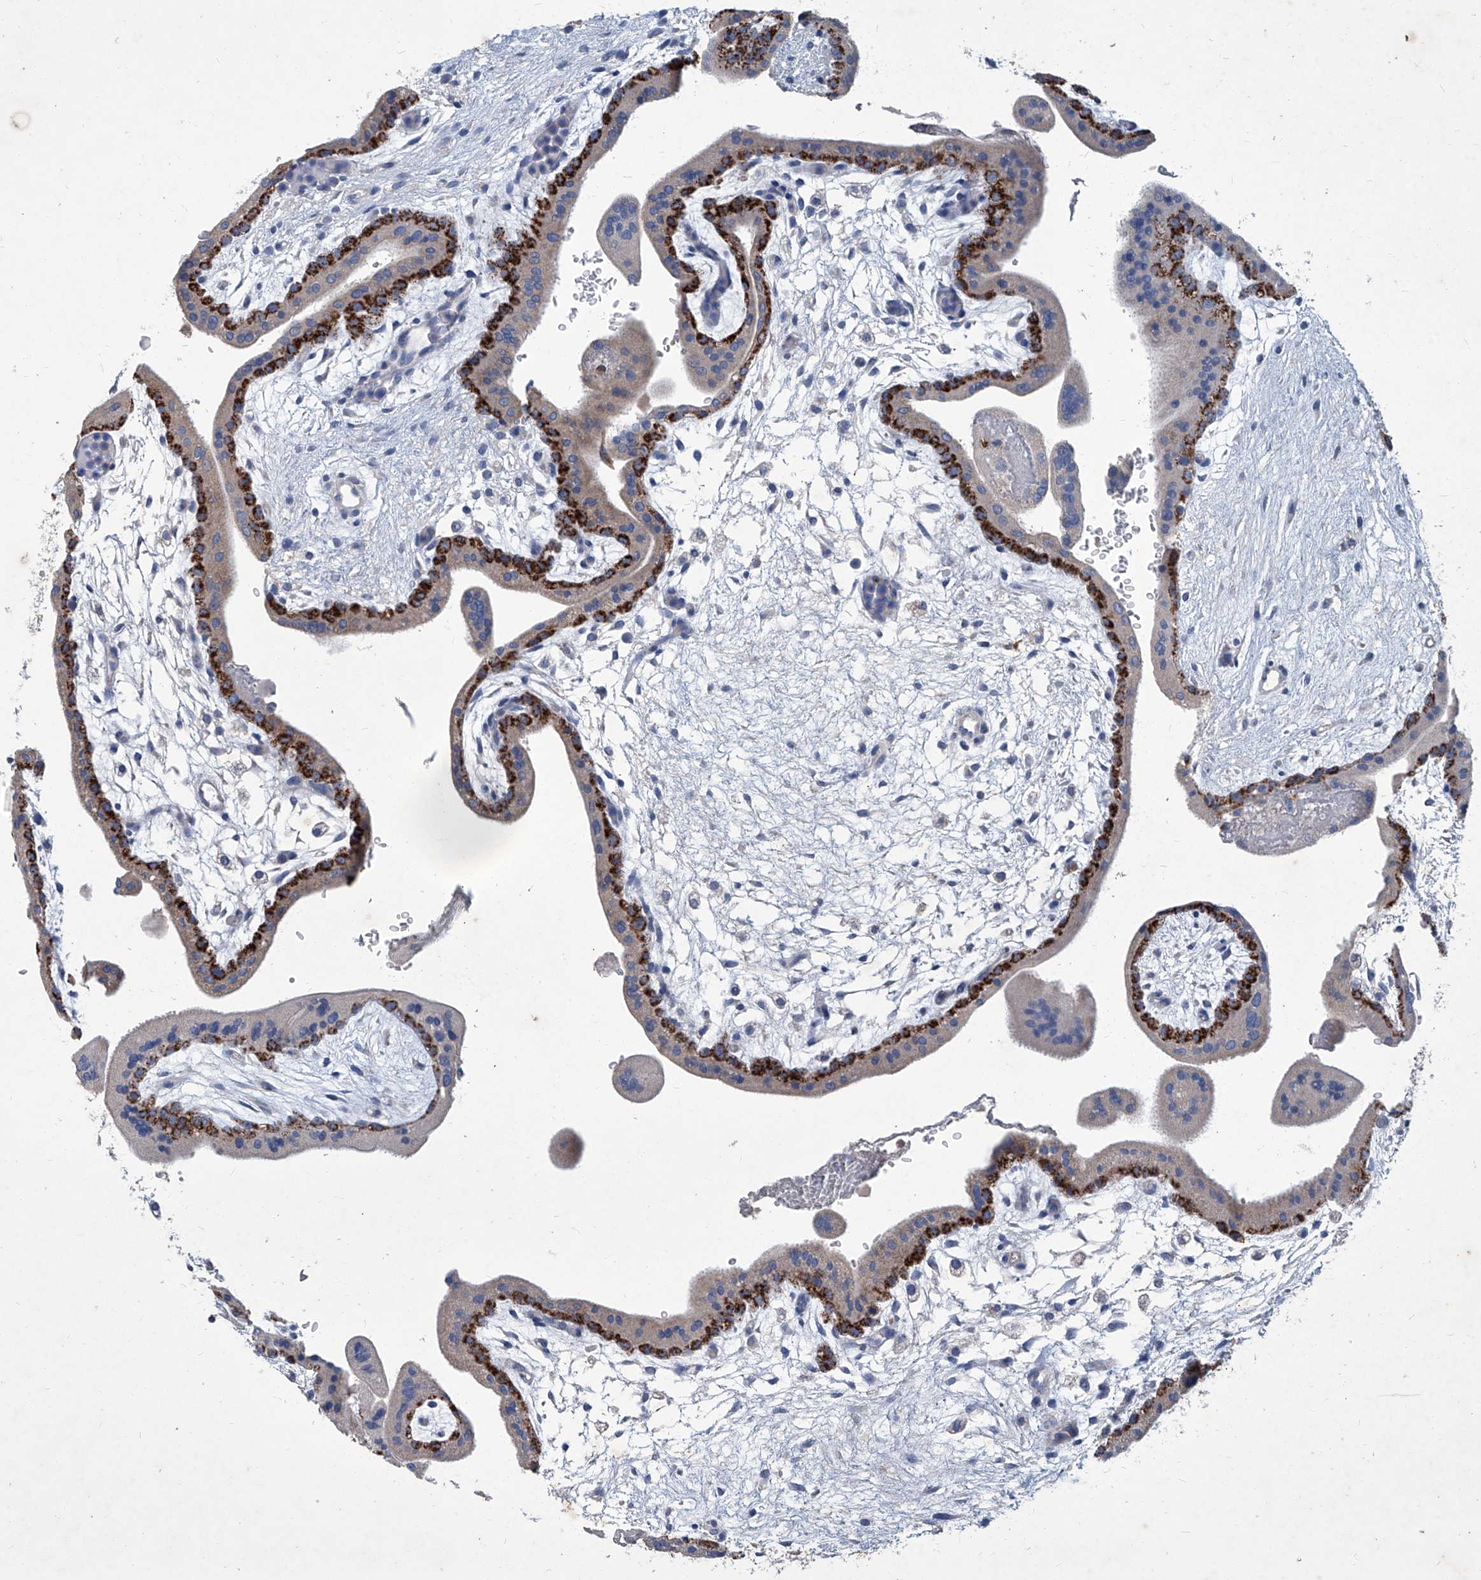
{"staining": {"intensity": "strong", "quantity": "25%-75%", "location": "cytoplasmic/membranous"}, "tissue": "placenta", "cell_type": "Trophoblastic cells", "image_type": "normal", "snomed": [{"axis": "morphology", "description": "Normal tissue, NOS"}, {"axis": "topography", "description": "Placenta"}], "caption": "Immunohistochemical staining of unremarkable human placenta exhibits strong cytoplasmic/membranous protein expression in about 25%-75% of trophoblastic cells.", "gene": "MTARC1", "patient": {"sex": "female", "age": 35}}